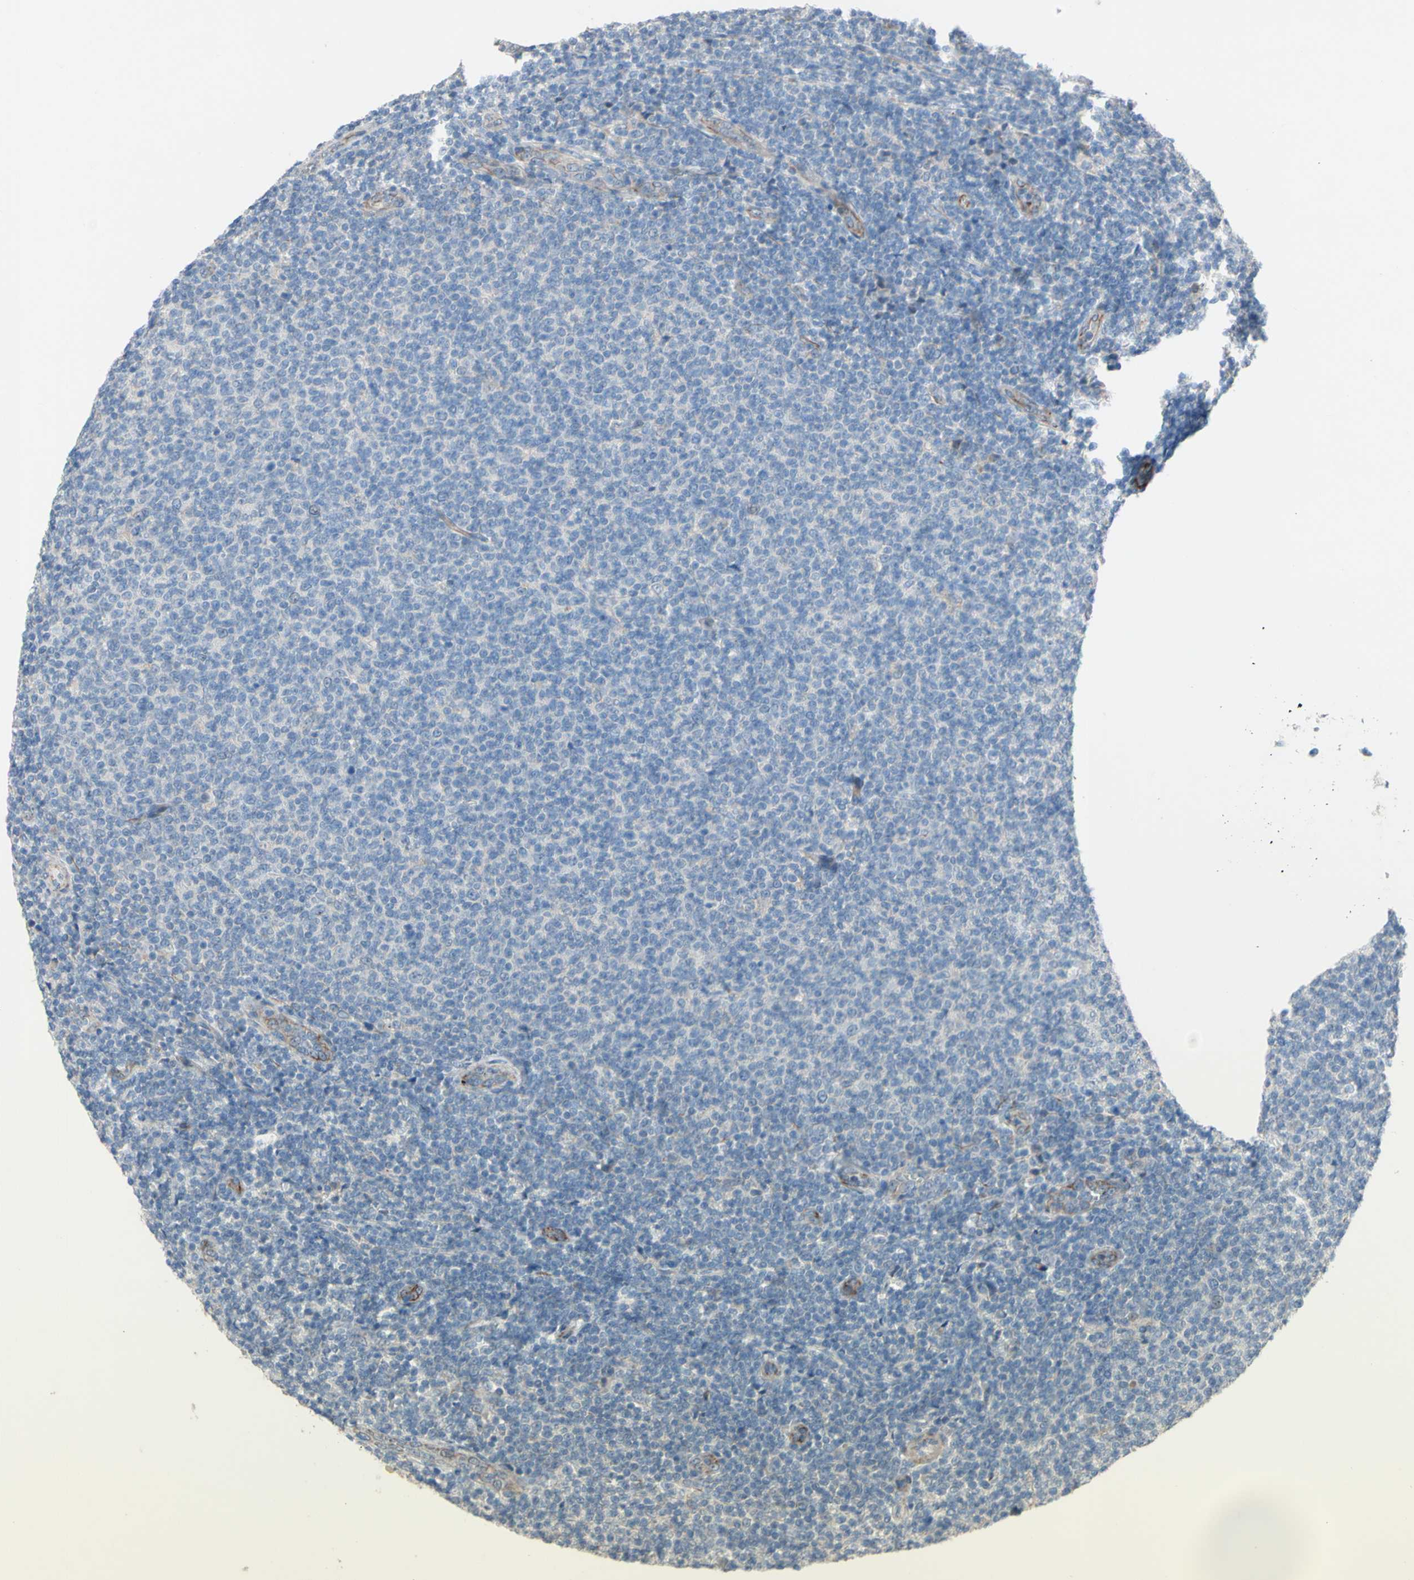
{"staining": {"intensity": "negative", "quantity": "none", "location": "none"}, "tissue": "lymphoma", "cell_type": "Tumor cells", "image_type": "cancer", "snomed": [{"axis": "morphology", "description": "Malignant lymphoma, non-Hodgkin's type, Low grade"}, {"axis": "topography", "description": "Lymph node"}], "caption": "Micrograph shows no significant protein staining in tumor cells of lymphoma.", "gene": "CDCP1", "patient": {"sex": "male", "age": 66}}